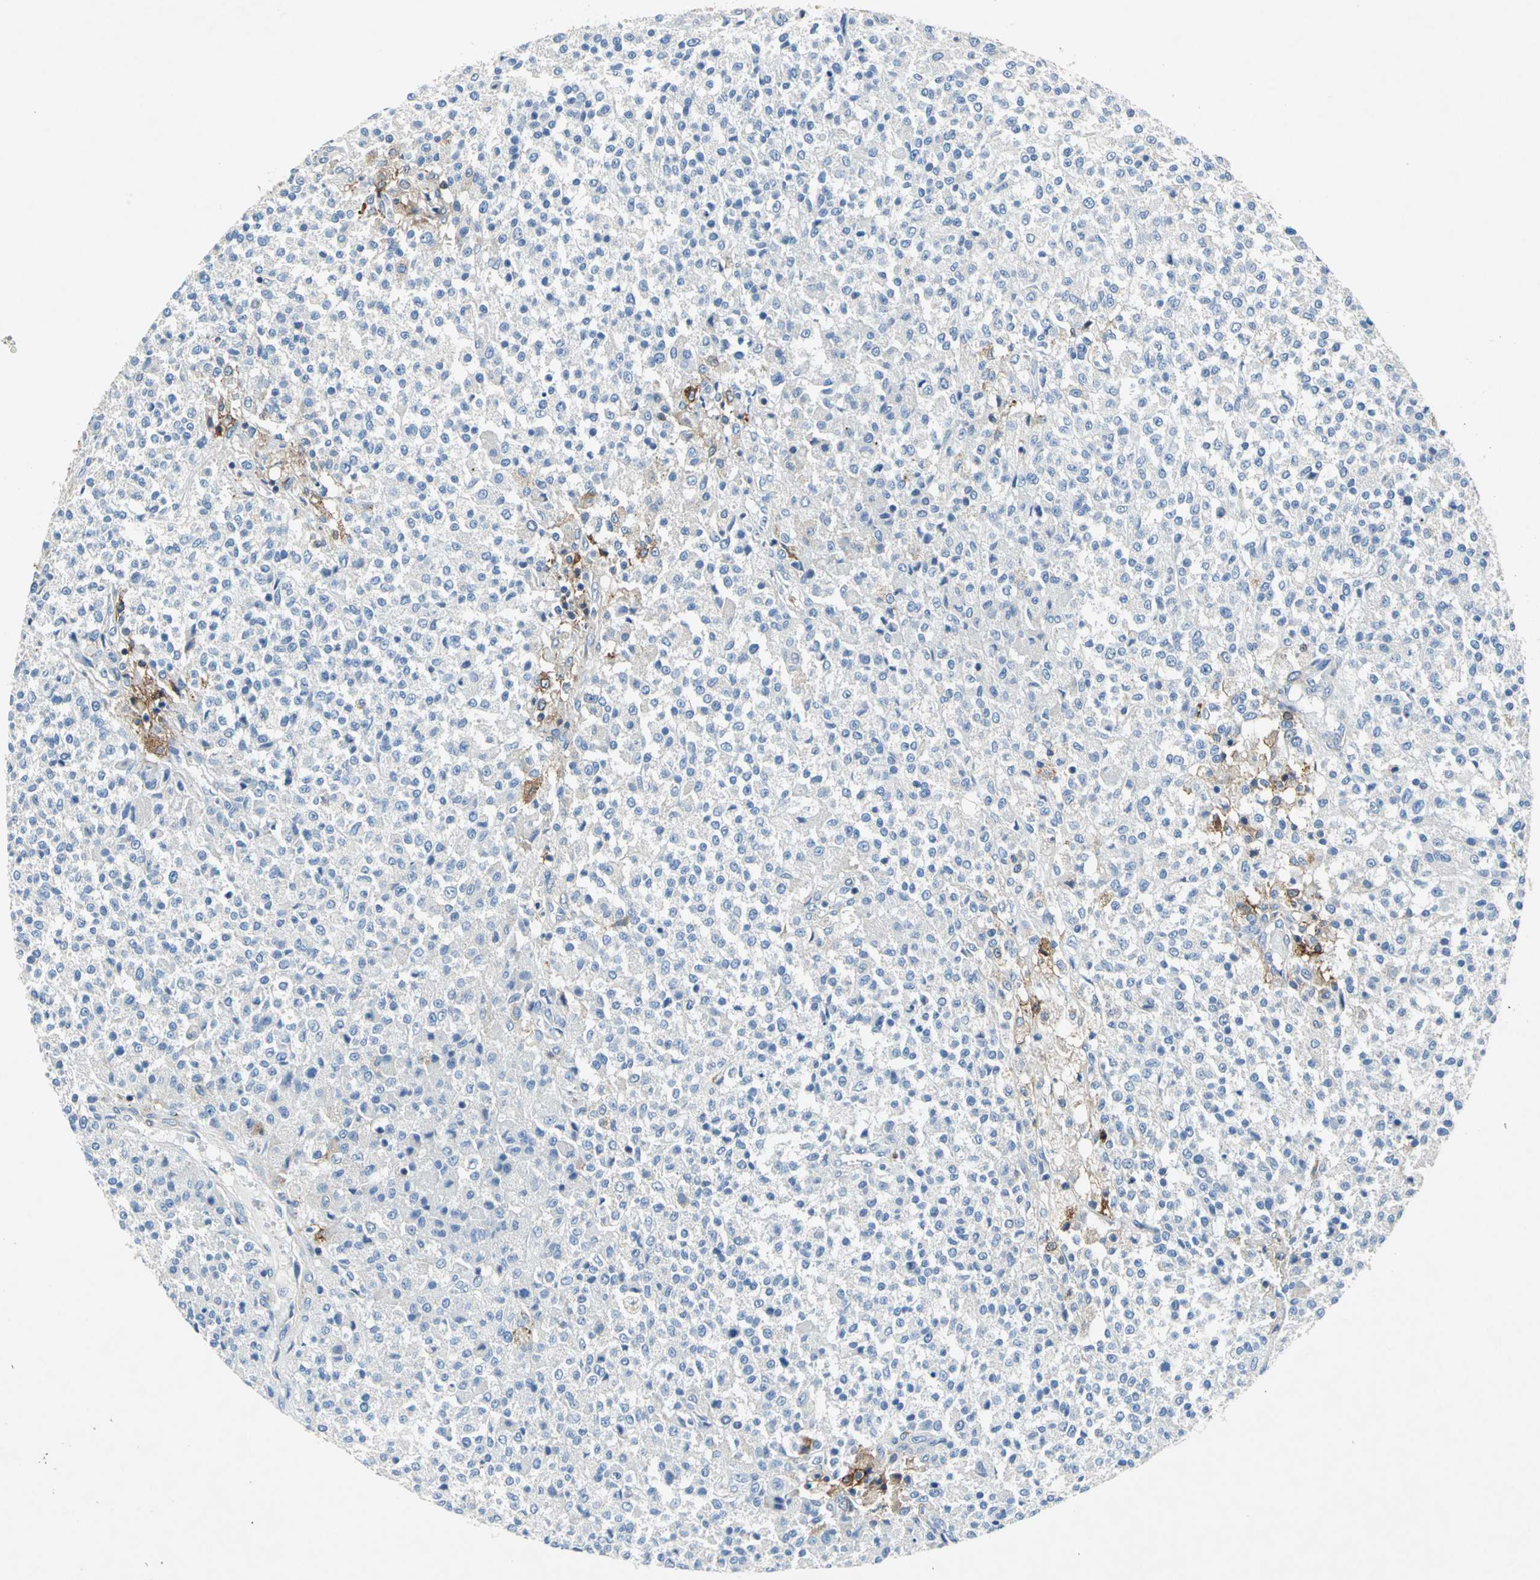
{"staining": {"intensity": "negative", "quantity": "none", "location": "none"}, "tissue": "testis cancer", "cell_type": "Tumor cells", "image_type": "cancer", "snomed": [{"axis": "morphology", "description": "Seminoma, NOS"}, {"axis": "topography", "description": "Testis"}], "caption": "This is an immunohistochemistry photomicrograph of seminoma (testis). There is no expression in tumor cells.", "gene": "RPS13", "patient": {"sex": "male", "age": 59}}